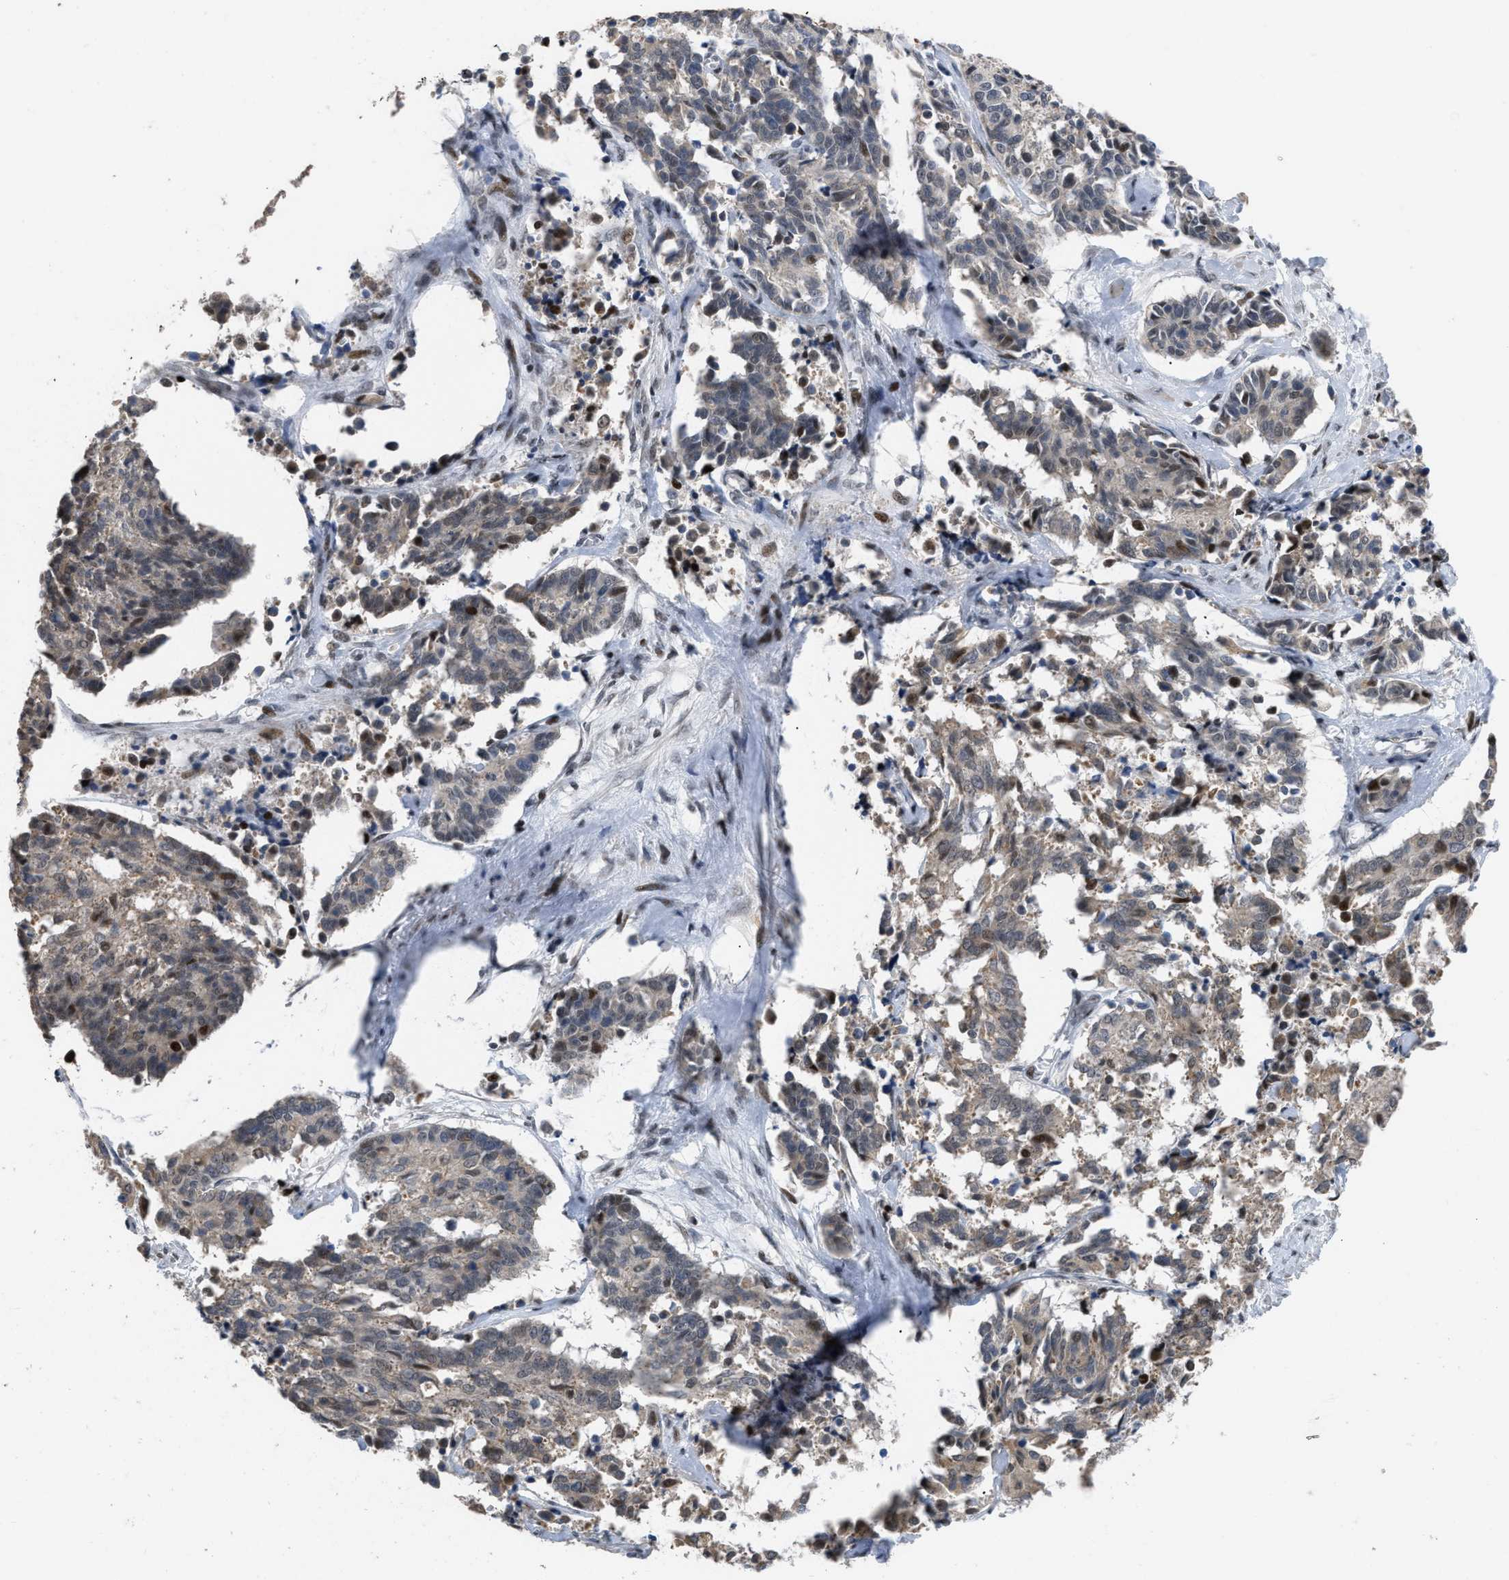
{"staining": {"intensity": "negative", "quantity": "none", "location": "none"}, "tissue": "cervical cancer", "cell_type": "Tumor cells", "image_type": "cancer", "snomed": [{"axis": "morphology", "description": "Squamous cell carcinoma, NOS"}, {"axis": "topography", "description": "Cervix"}], "caption": "Immunohistochemistry (IHC) photomicrograph of human cervical cancer stained for a protein (brown), which shows no expression in tumor cells.", "gene": "SETDB1", "patient": {"sex": "female", "age": 35}}